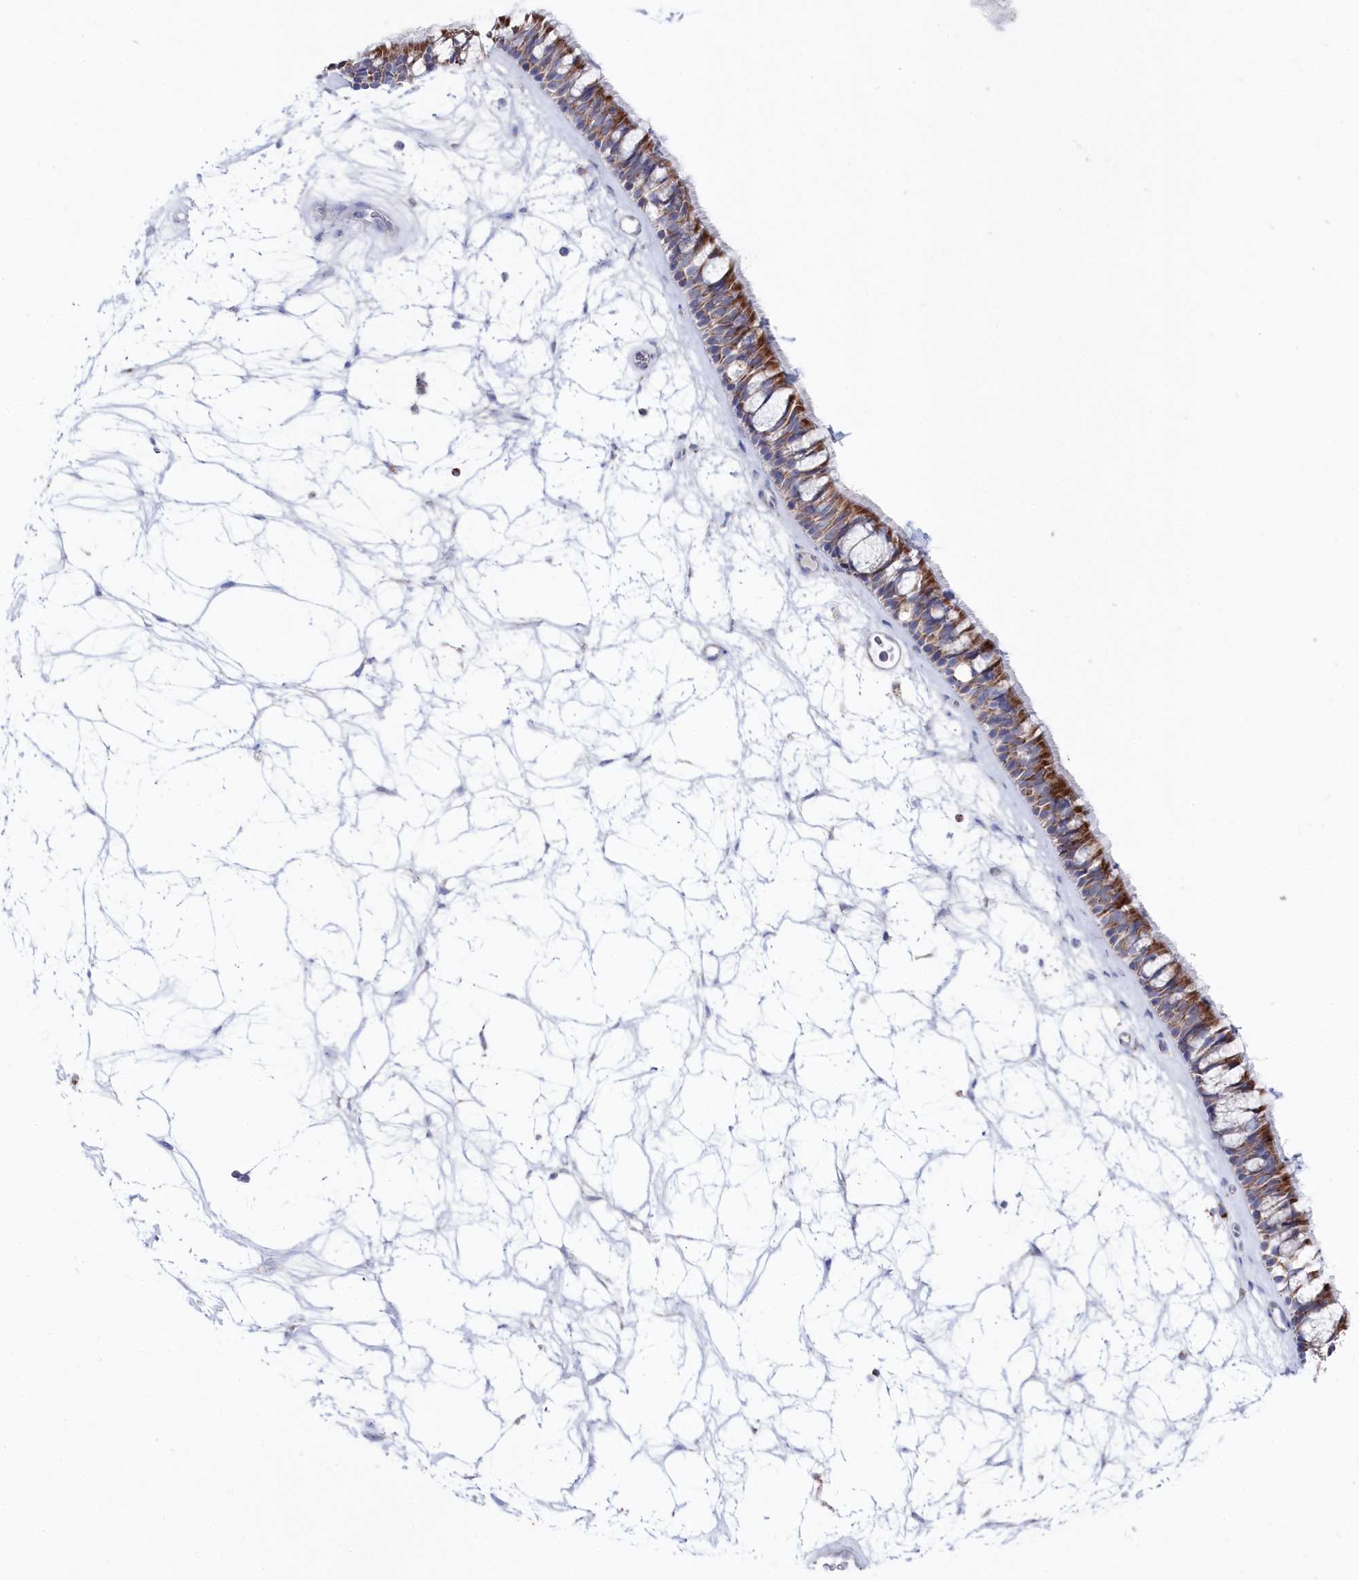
{"staining": {"intensity": "moderate", "quantity": "25%-75%", "location": "cytoplasmic/membranous"}, "tissue": "nasopharynx", "cell_type": "Respiratory epithelial cells", "image_type": "normal", "snomed": [{"axis": "morphology", "description": "Normal tissue, NOS"}, {"axis": "topography", "description": "Nasopharynx"}], "caption": "The photomicrograph demonstrates a brown stain indicating the presence of a protein in the cytoplasmic/membranous of respiratory epithelial cells in nasopharynx. The protein of interest is shown in brown color, while the nuclei are stained blue.", "gene": "GLS2", "patient": {"sex": "male", "age": 64}}